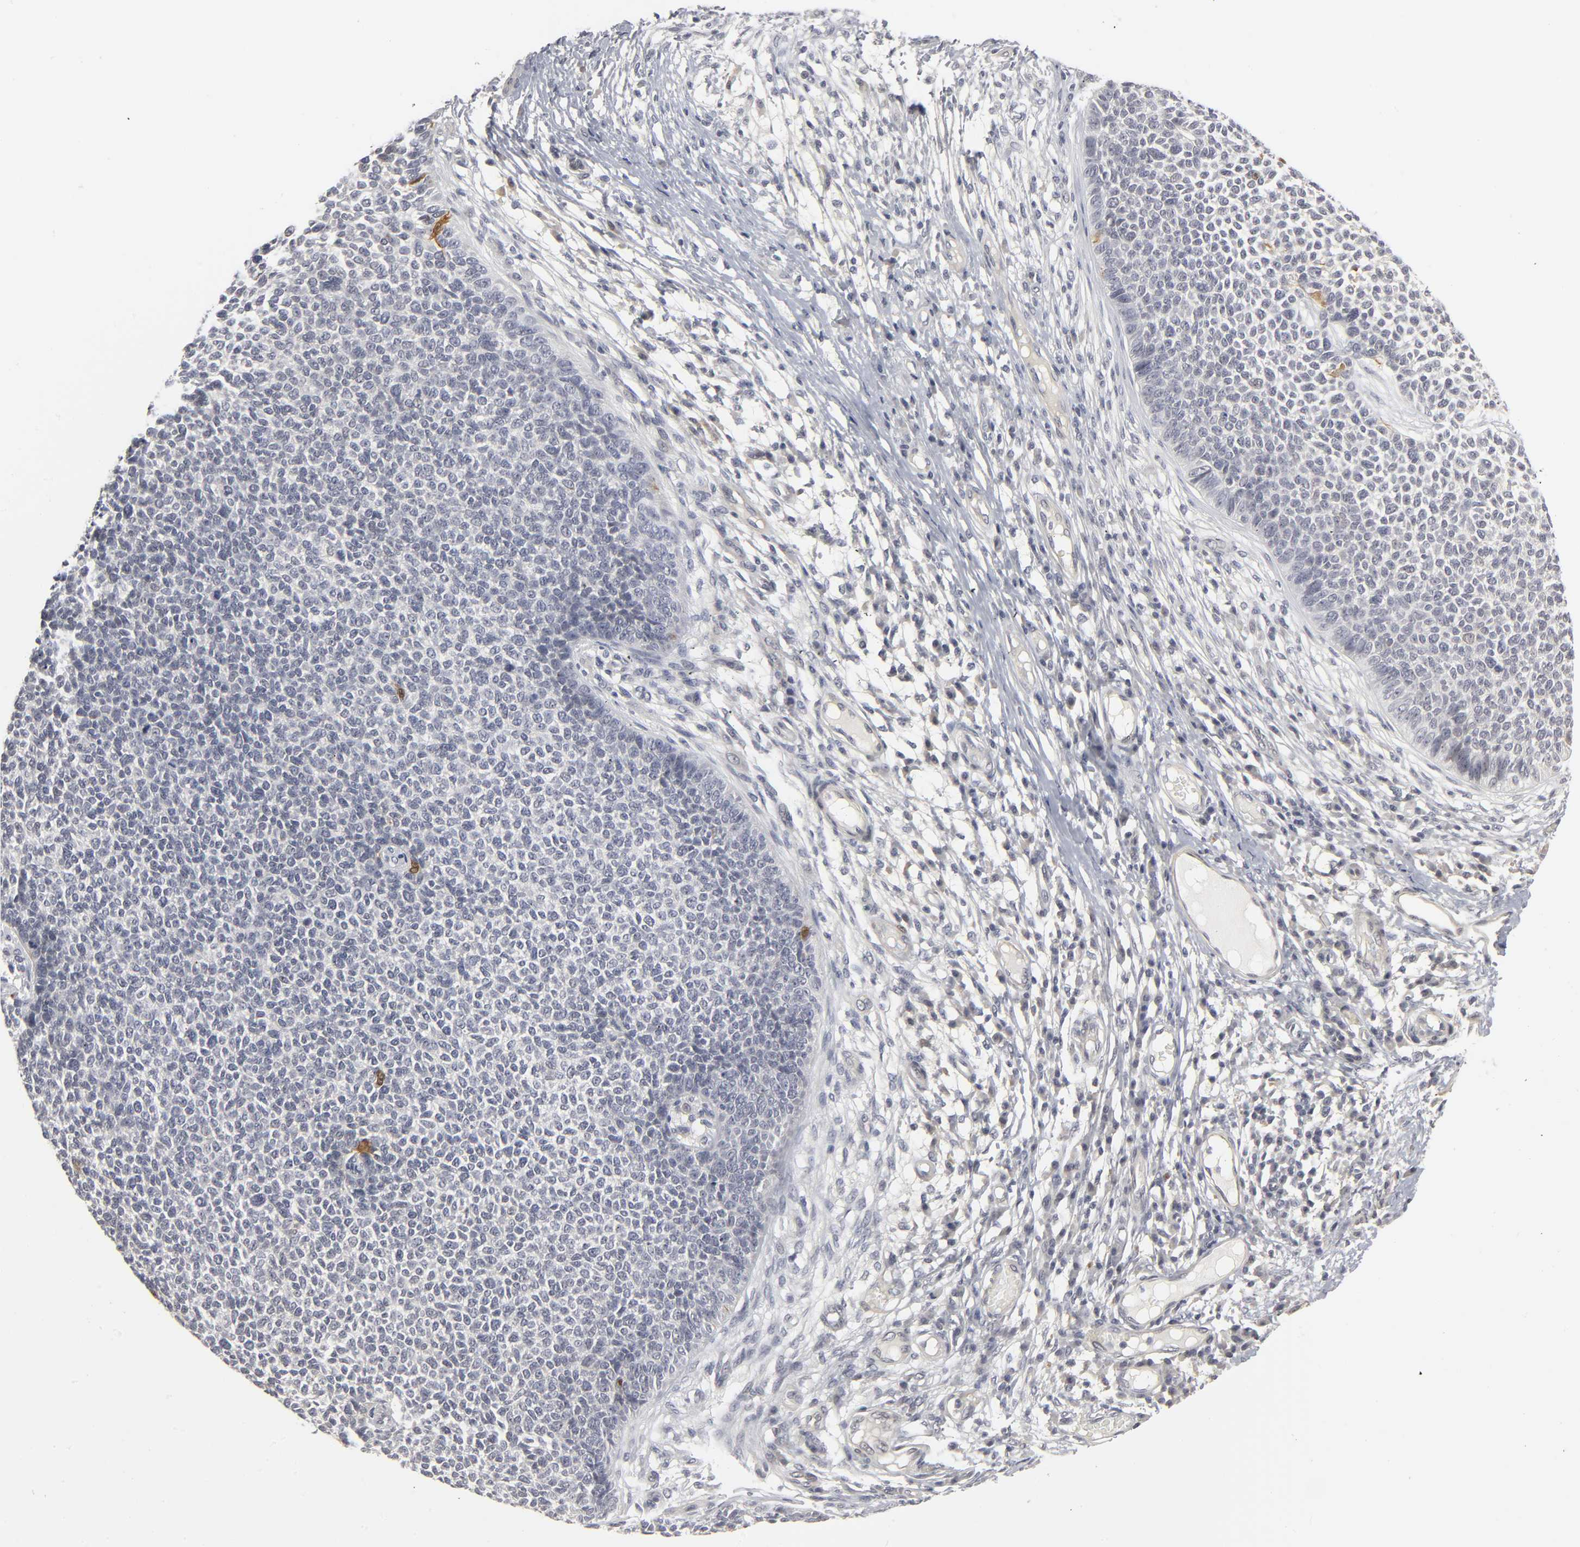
{"staining": {"intensity": "moderate", "quantity": "25%-75%", "location": "nuclear"}, "tissue": "skin cancer", "cell_type": "Tumor cells", "image_type": "cancer", "snomed": [{"axis": "morphology", "description": "Basal cell carcinoma"}, {"axis": "topography", "description": "Skin"}], "caption": "Skin cancer stained for a protein (brown) demonstrates moderate nuclear positive staining in about 25%-75% of tumor cells.", "gene": "PDLIM3", "patient": {"sex": "female", "age": 84}}